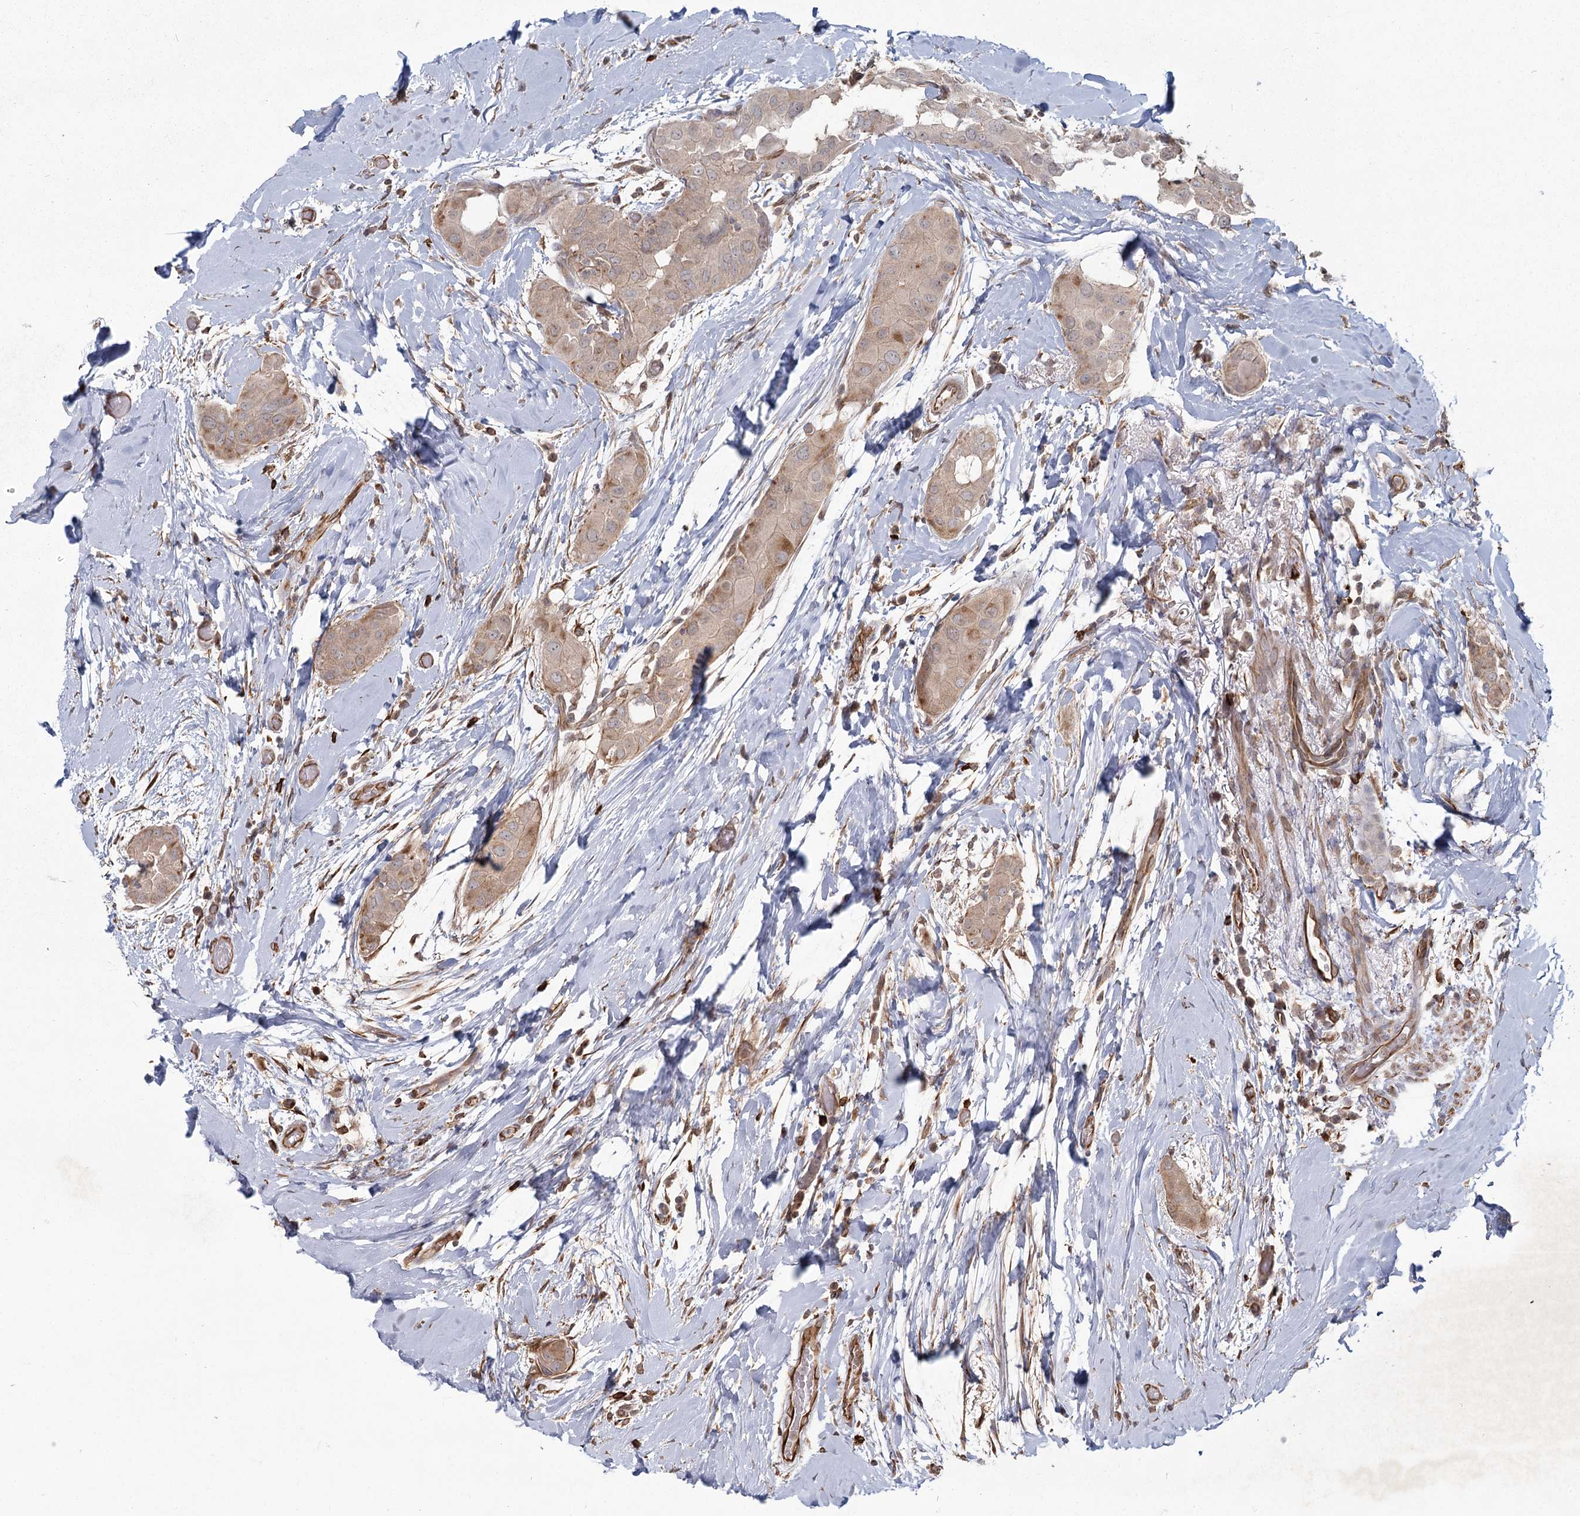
{"staining": {"intensity": "moderate", "quantity": ">75%", "location": "cytoplasmic/membranous"}, "tissue": "thyroid cancer", "cell_type": "Tumor cells", "image_type": "cancer", "snomed": [{"axis": "morphology", "description": "Papillary adenocarcinoma, NOS"}, {"axis": "topography", "description": "Thyroid gland"}], "caption": "Brown immunohistochemical staining in human thyroid cancer (papillary adenocarcinoma) shows moderate cytoplasmic/membranous positivity in approximately >75% of tumor cells. (Stains: DAB (3,3'-diaminobenzidine) in brown, nuclei in blue, Microscopy: brightfield microscopy at high magnification).", "gene": "AP2M1", "patient": {"sex": "male", "age": 33}}